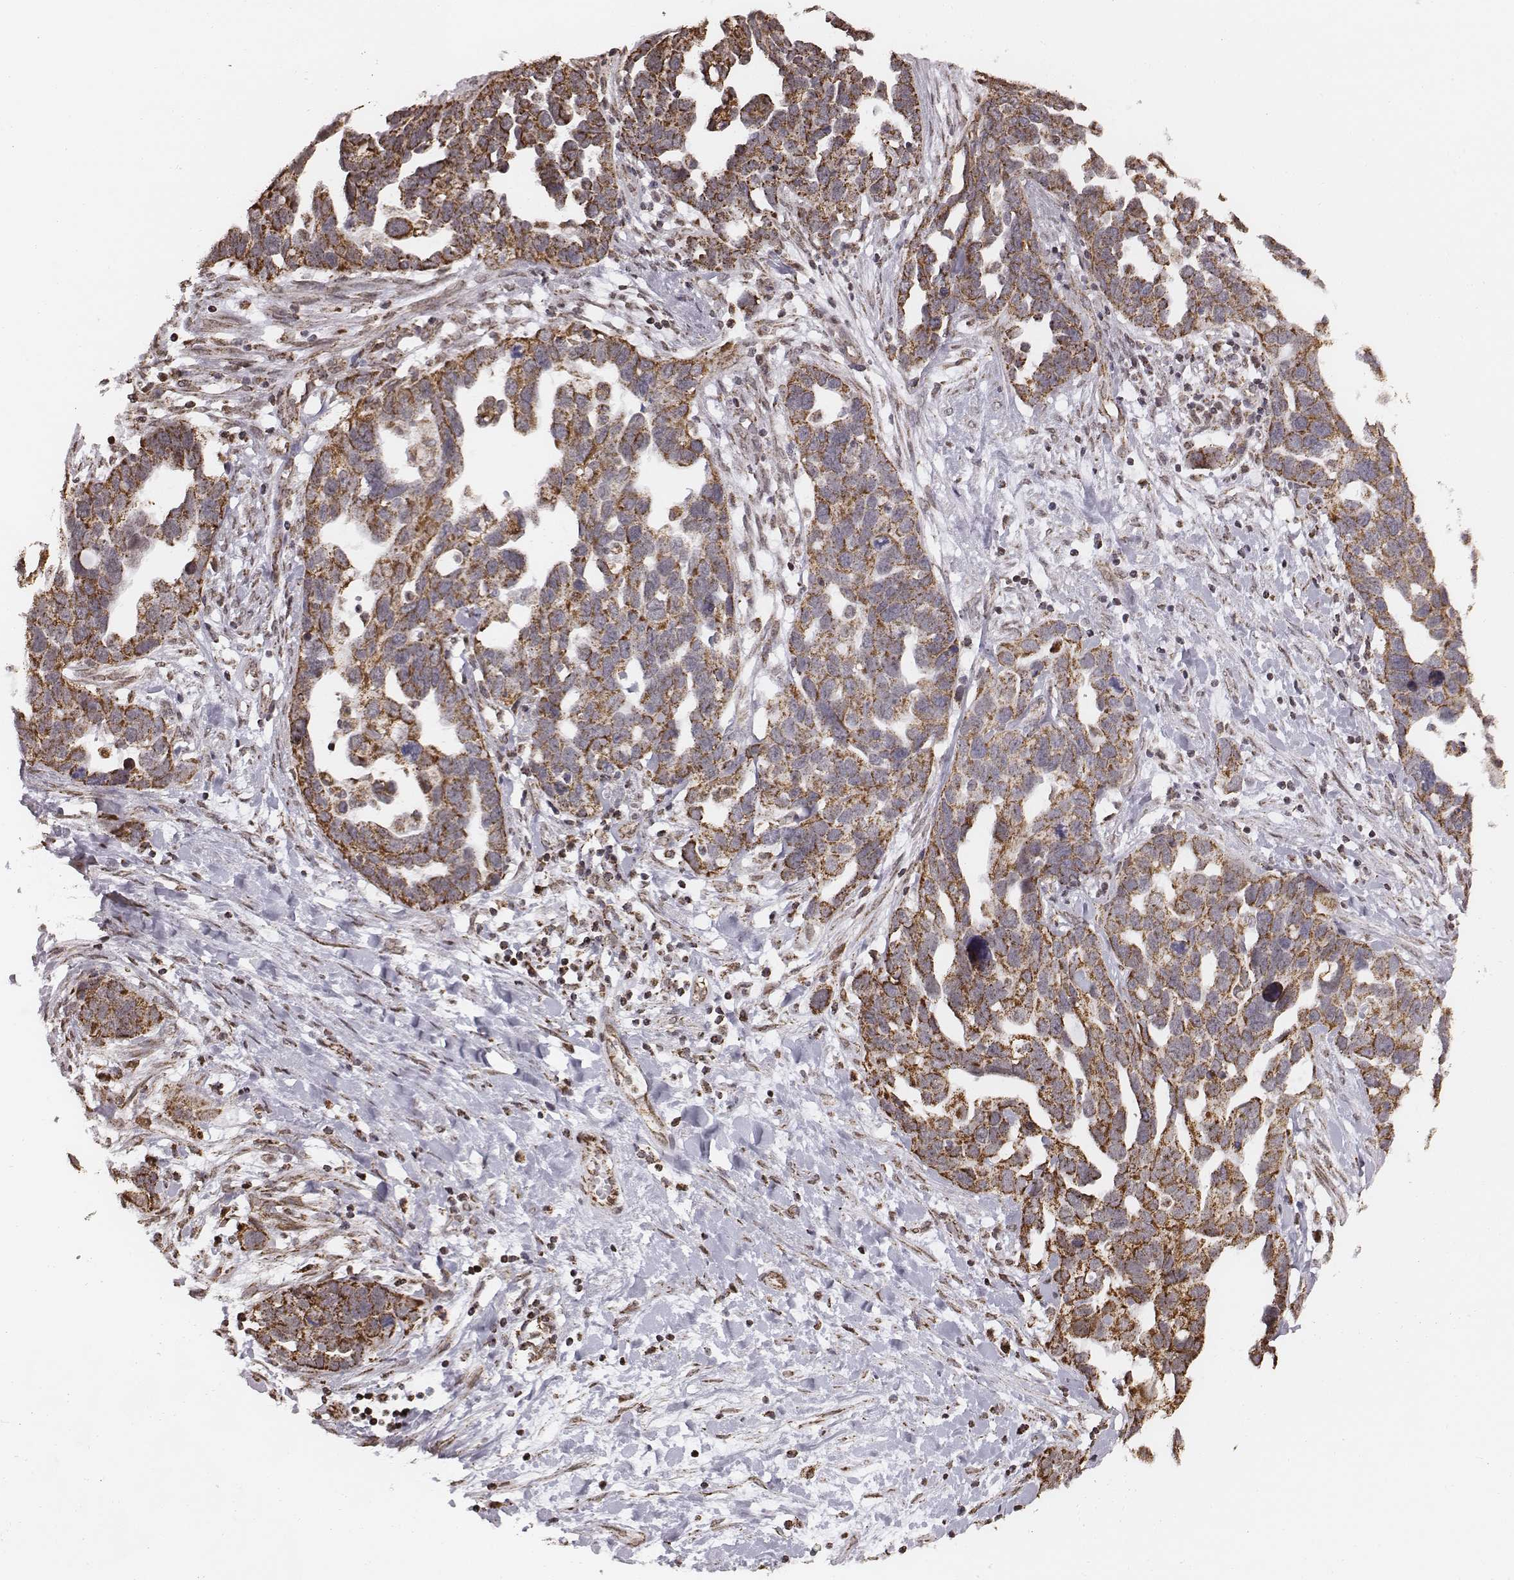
{"staining": {"intensity": "strong", "quantity": "25%-75%", "location": "cytoplasmic/membranous"}, "tissue": "ovarian cancer", "cell_type": "Tumor cells", "image_type": "cancer", "snomed": [{"axis": "morphology", "description": "Cystadenocarcinoma, serous, NOS"}, {"axis": "topography", "description": "Ovary"}], "caption": "DAB immunohistochemical staining of human ovarian cancer (serous cystadenocarcinoma) reveals strong cytoplasmic/membranous protein positivity in approximately 25%-75% of tumor cells.", "gene": "ACOT2", "patient": {"sex": "female", "age": 54}}